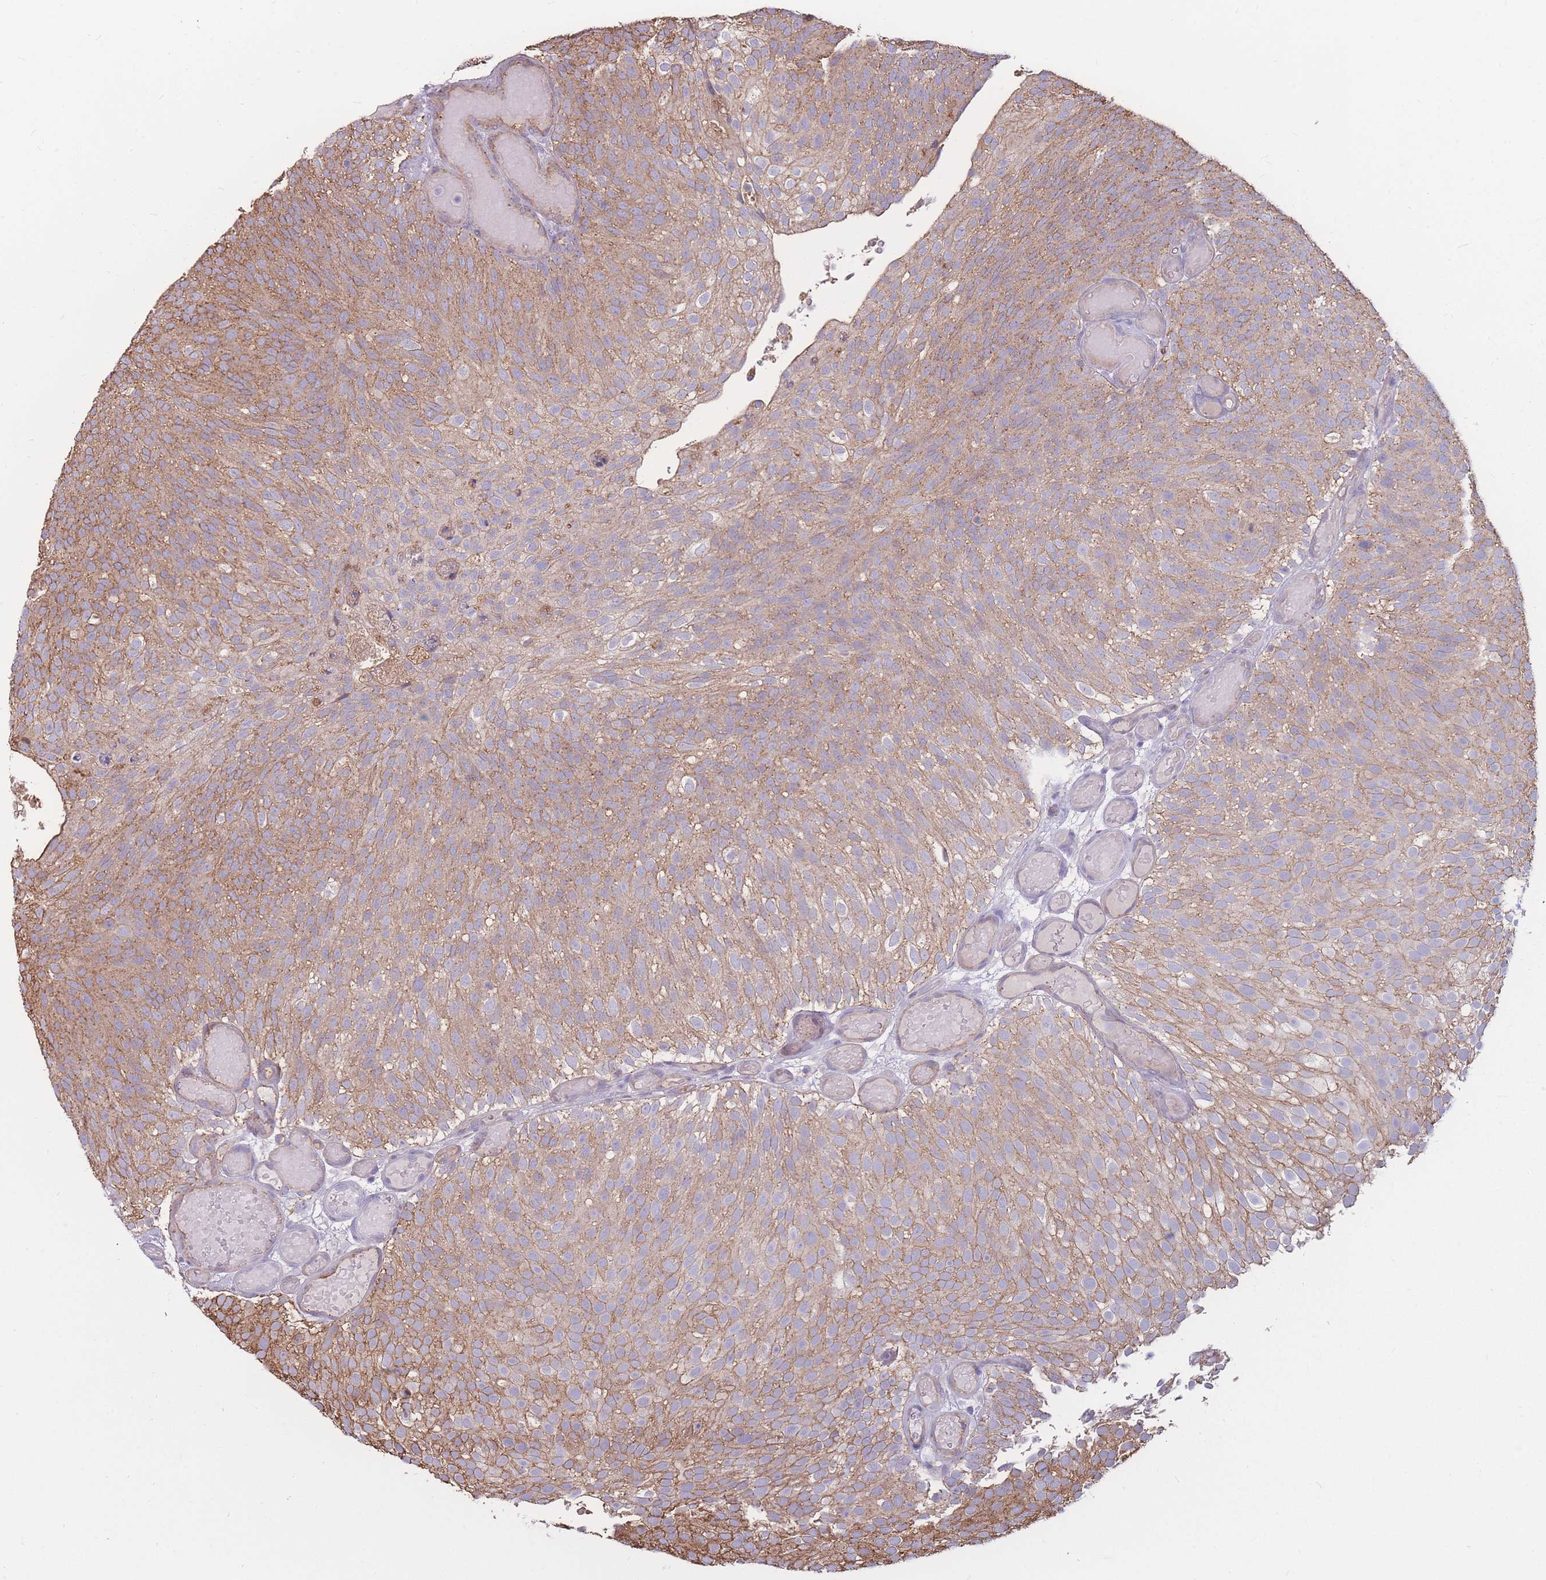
{"staining": {"intensity": "moderate", "quantity": ">75%", "location": "cytoplasmic/membranous"}, "tissue": "urothelial cancer", "cell_type": "Tumor cells", "image_type": "cancer", "snomed": [{"axis": "morphology", "description": "Urothelial carcinoma, Low grade"}, {"axis": "topography", "description": "Urinary bladder"}], "caption": "Immunohistochemical staining of low-grade urothelial carcinoma displays medium levels of moderate cytoplasmic/membranous protein staining in approximately >75% of tumor cells.", "gene": "GNA11", "patient": {"sex": "male", "age": 78}}